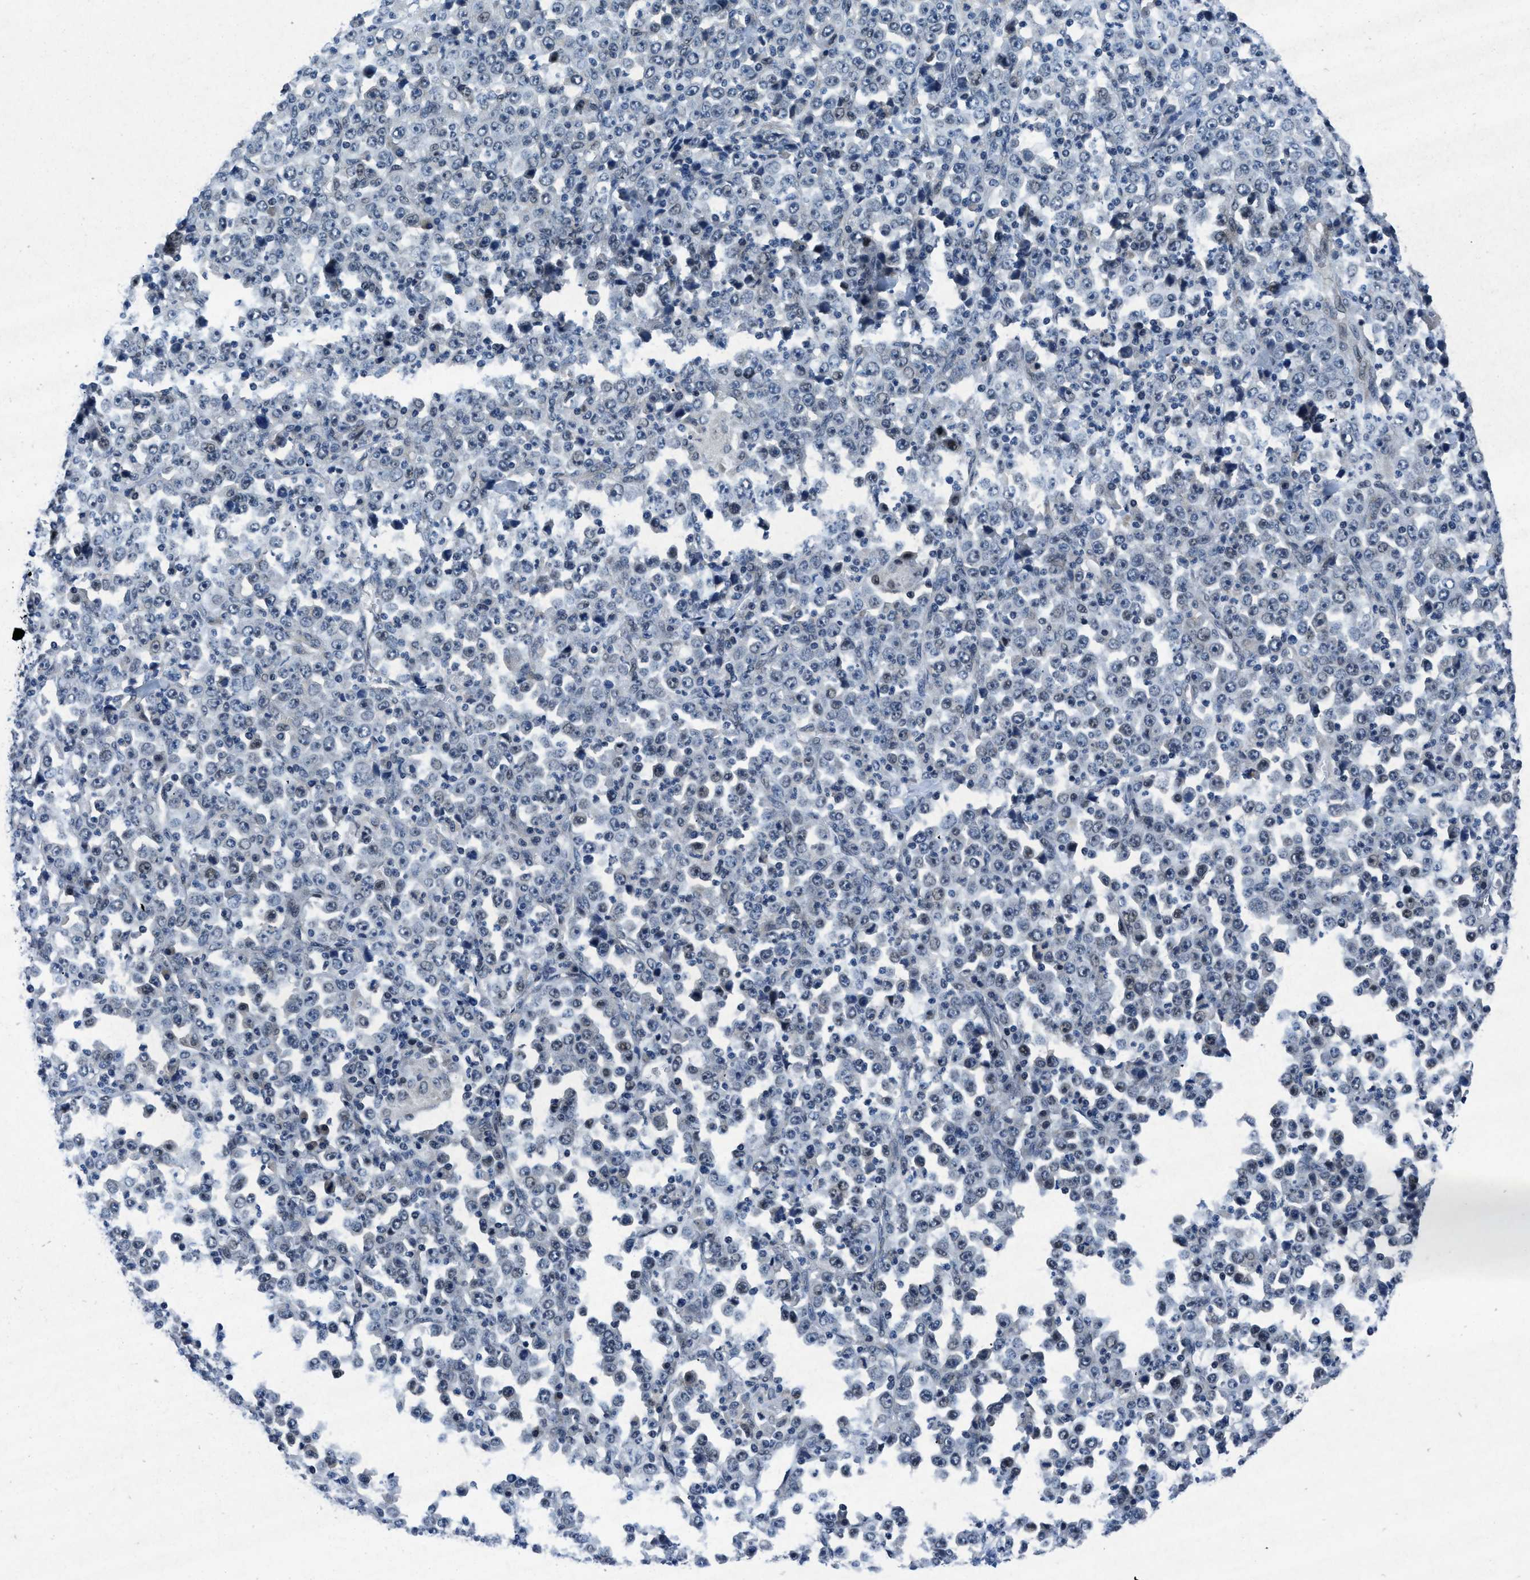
{"staining": {"intensity": "negative", "quantity": "none", "location": "none"}, "tissue": "stomach cancer", "cell_type": "Tumor cells", "image_type": "cancer", "snomed": [{"axis": "morphology", "description": "Normal tissue, NOS"}, {"axis": "morphology", "description": "Adenocarcinoma, NOS"}, {"axis": "topography", "description": "Stomach, upper"}, {"axis": "topography", "description": "Stomach"}], "caption": "Immunohistochemistry (IHC) image of neoplastic tissue: human stomach cancer stained with DAB (3,3'-diaminobenzidine) shows no significant protein positivity in tumor cells. Nuclei are stained in blue.", "gene": "PHLDA1", "patient": {"sex": "male", "age": 59}}